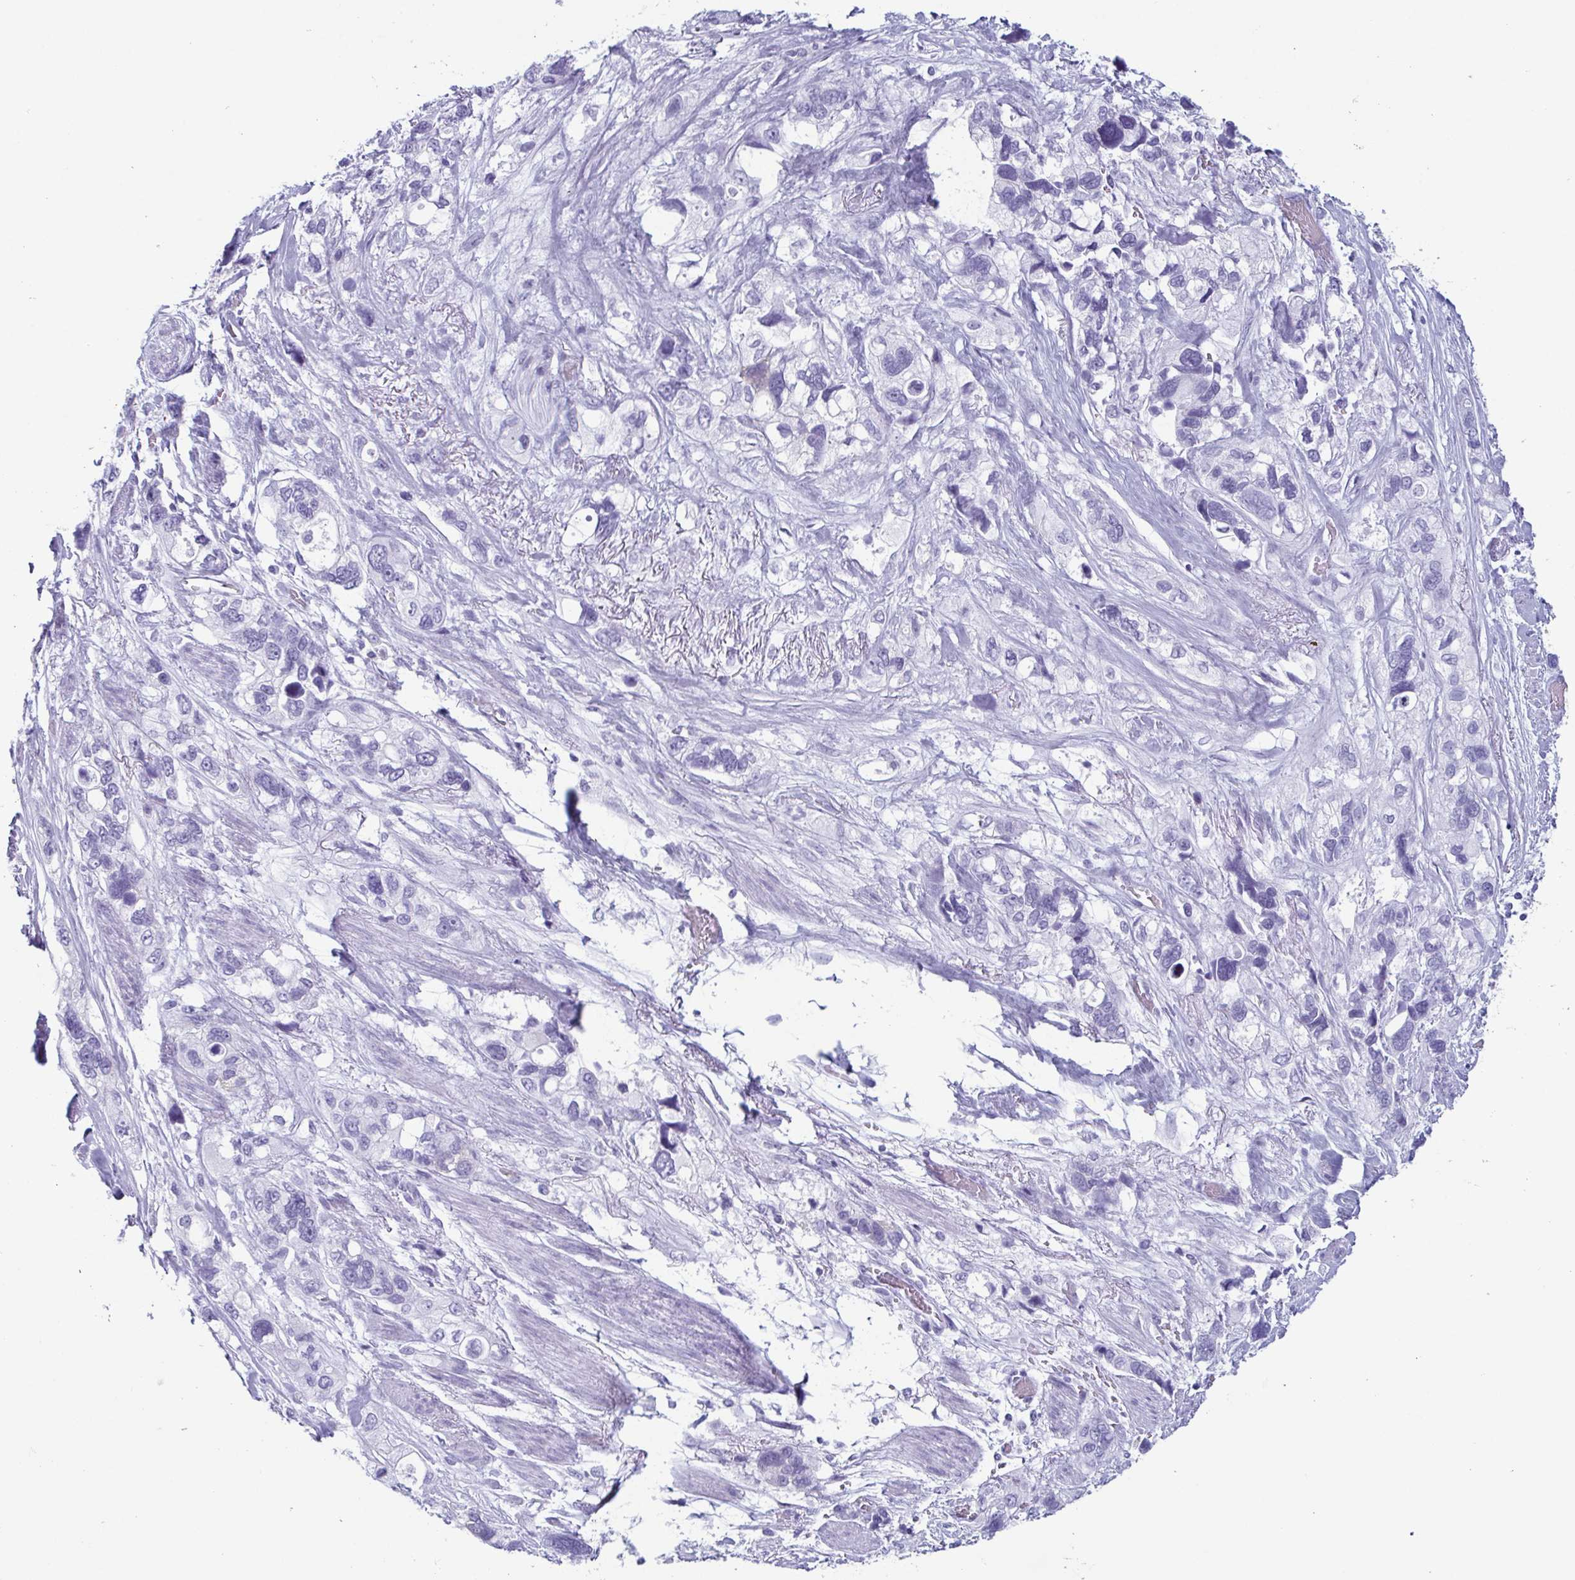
{"staining": {"intensity": "negative", "quantity": "none", "location": "none"}, "tissue": "stomach cancer", "cell_type": "Tumor cells", "image_type": "cancer", "snomed": [{"axis": "morphology", "description": "Adenocarcinoma, NOS"}, {"axis": "topography", "description": "Stomach, upper"}], "caption": "IHC photomicrograph of human adenocarcinoma (stomach) stained for a protein (brown), which displays no expression in tumor cells. (Brightfield microscopy of DAB (3,3'-diaminobenzidine) IHC at high magnification).", "gene": "ENKUR", "patient": {"sex": "female", "age": 81}}